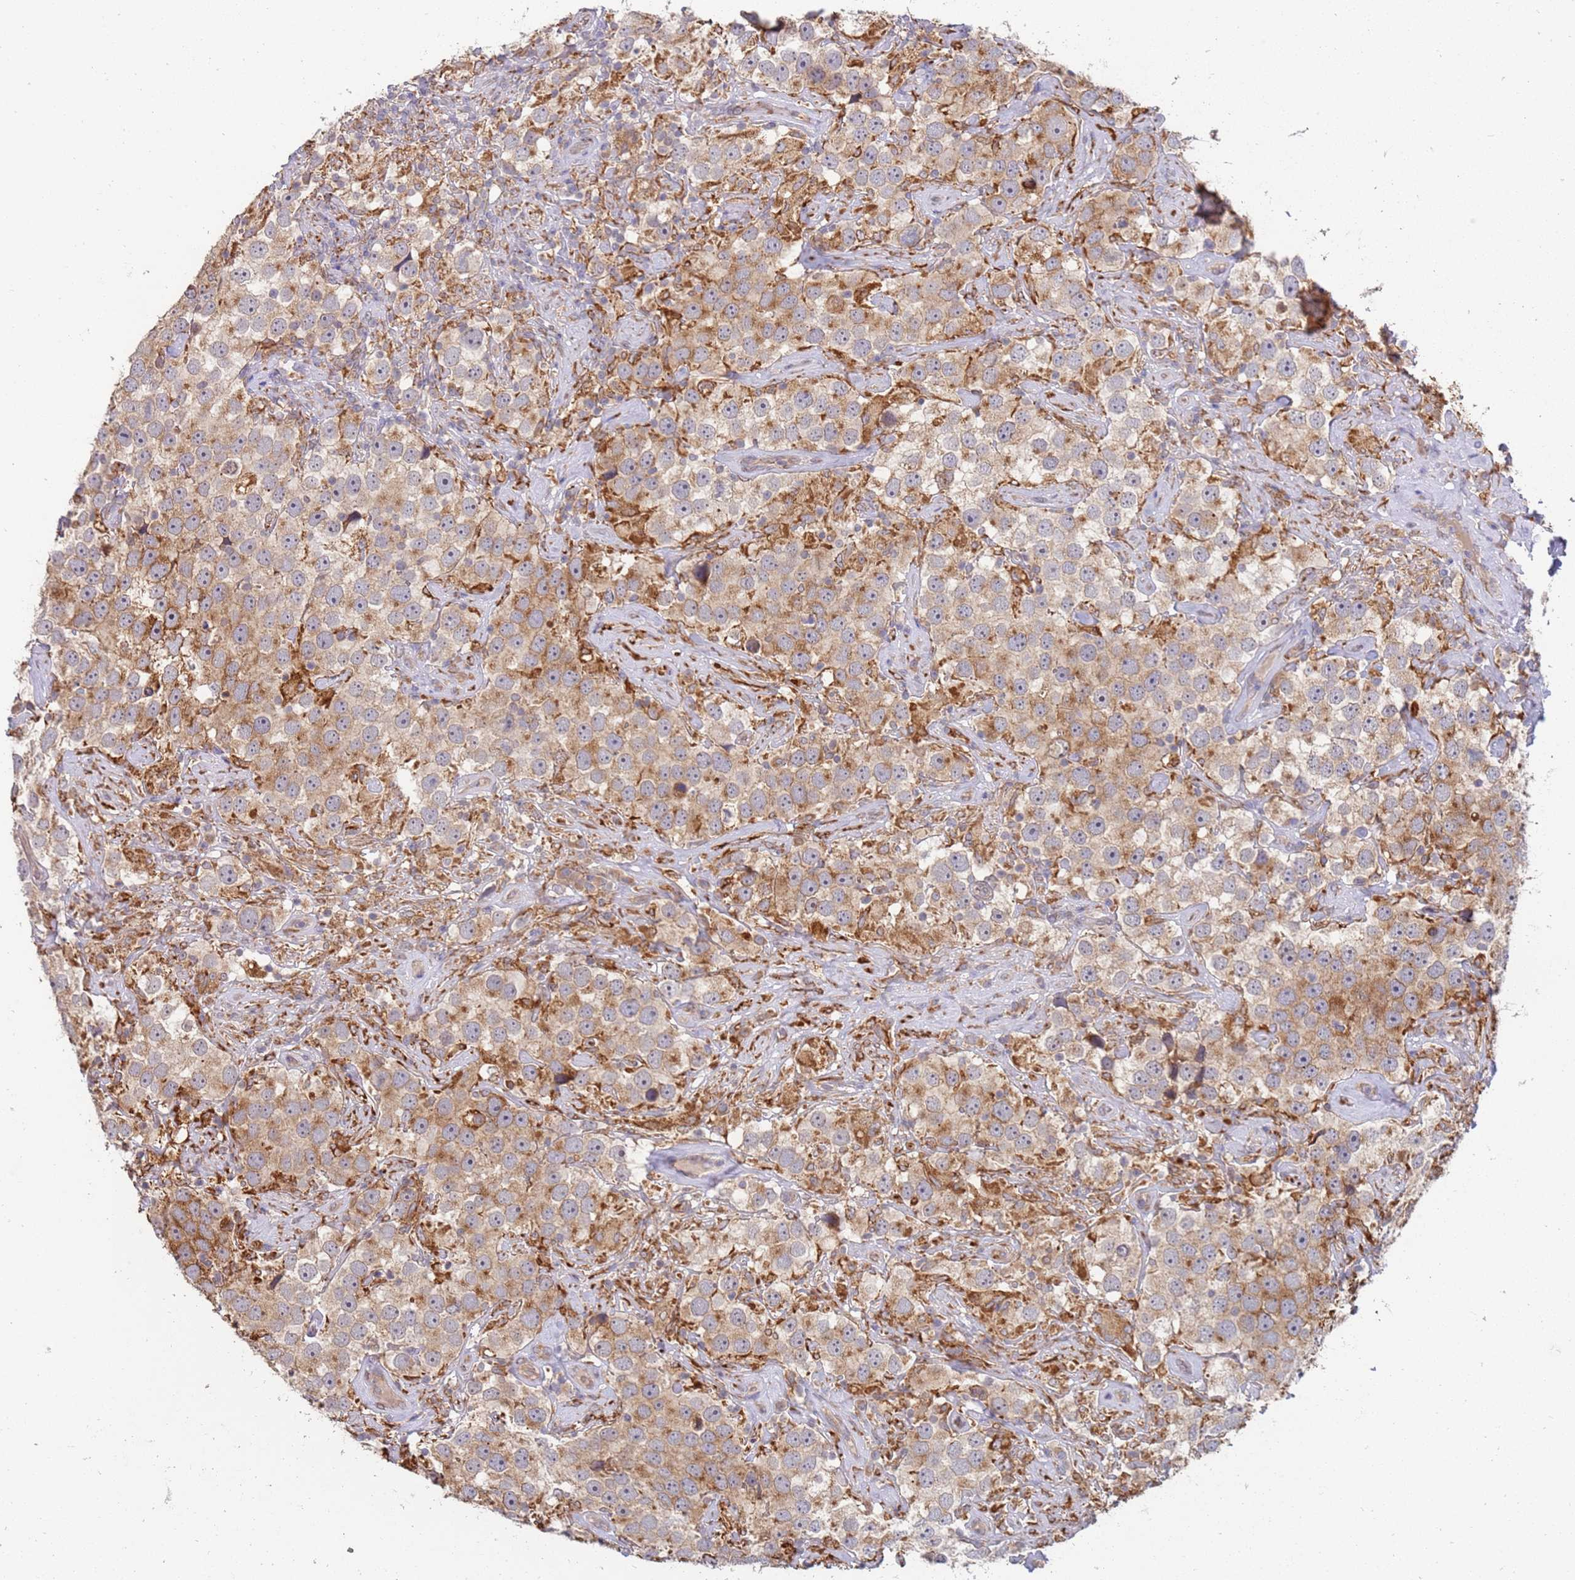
{"staining": {"intensity": "moderate", "quantity": ">75%", "location": "cytoplasmic/membranous"}, "tissue": "testis cancer", "cell_type": "Tumor cells", "image_type": "cancer", "snomed": [{"axis": "morphology", "description": "Seminoma, NOS"}, {"axis": "topography", "description": "Testis"}], "caption": "IHC image of neoplastic tissue: human testis seminoma stained using immunohistochemistry displays medium levels of moderate protein expression localized specifically in the cytoplasmic/membranous of tumor cells, appearing as a cytoplasmic/membranous brown color.", "gene": "VRK2", "patient": {"sex": "male", "age": 49}}